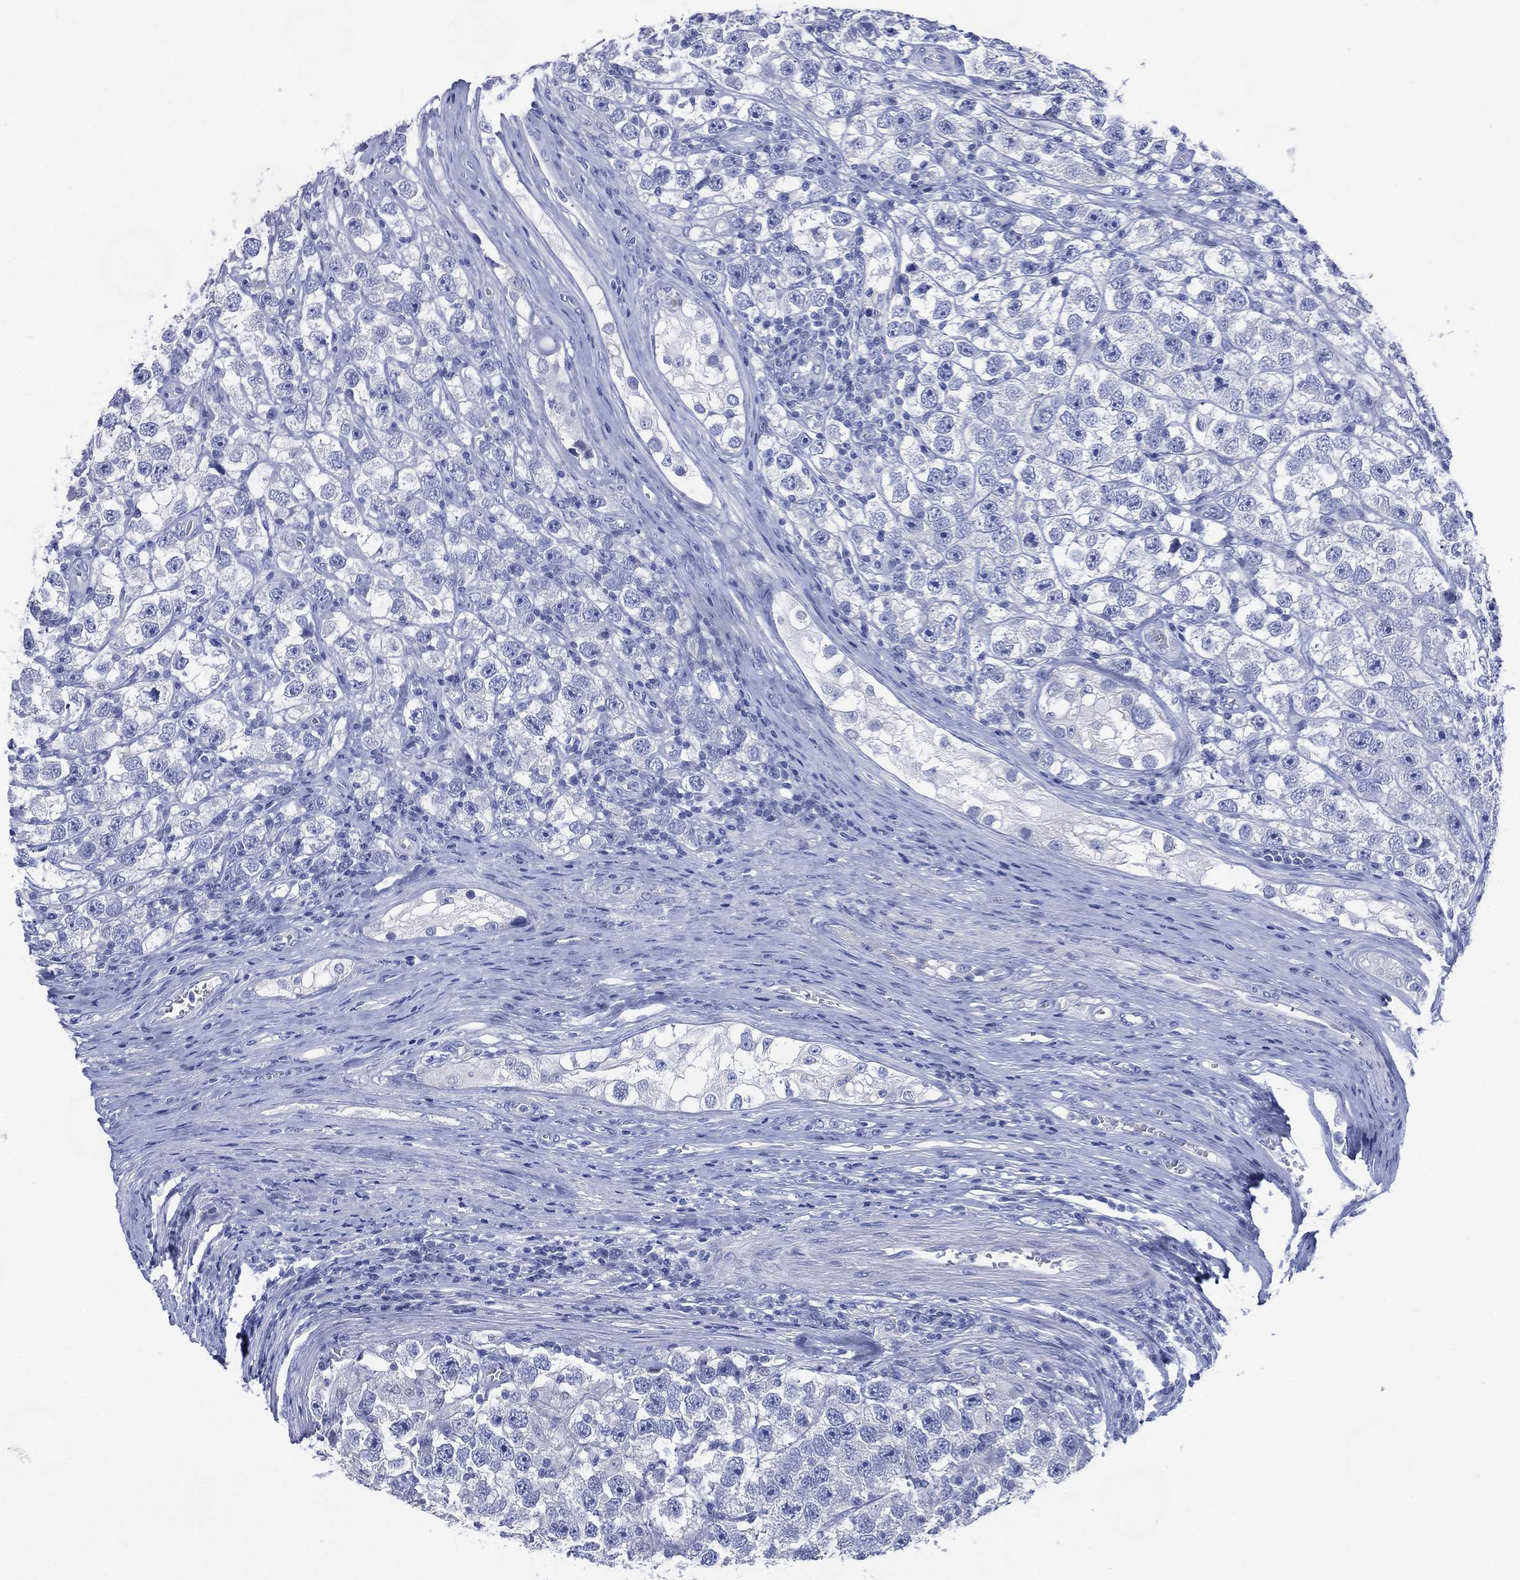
{"staining": {"intensity": "negative", "quantity": "none", "location": "none"}, "tissue": "testis cancer", "cell_type": "Tumor cells", "image_type": "cancer", "snomed": [{"axis": "morphology", "description": "Seminoma, NOS"}, {"axis": "topography", "description": "Testis"}], "caption": "An immunohistochemistry (IHC) histopathology image of seminoma (testis) is shown. There is no staining in tumor cells of seminoma (testis).", "gene": "TMEM247", "patient": {"sex": "male", "age": 26}}